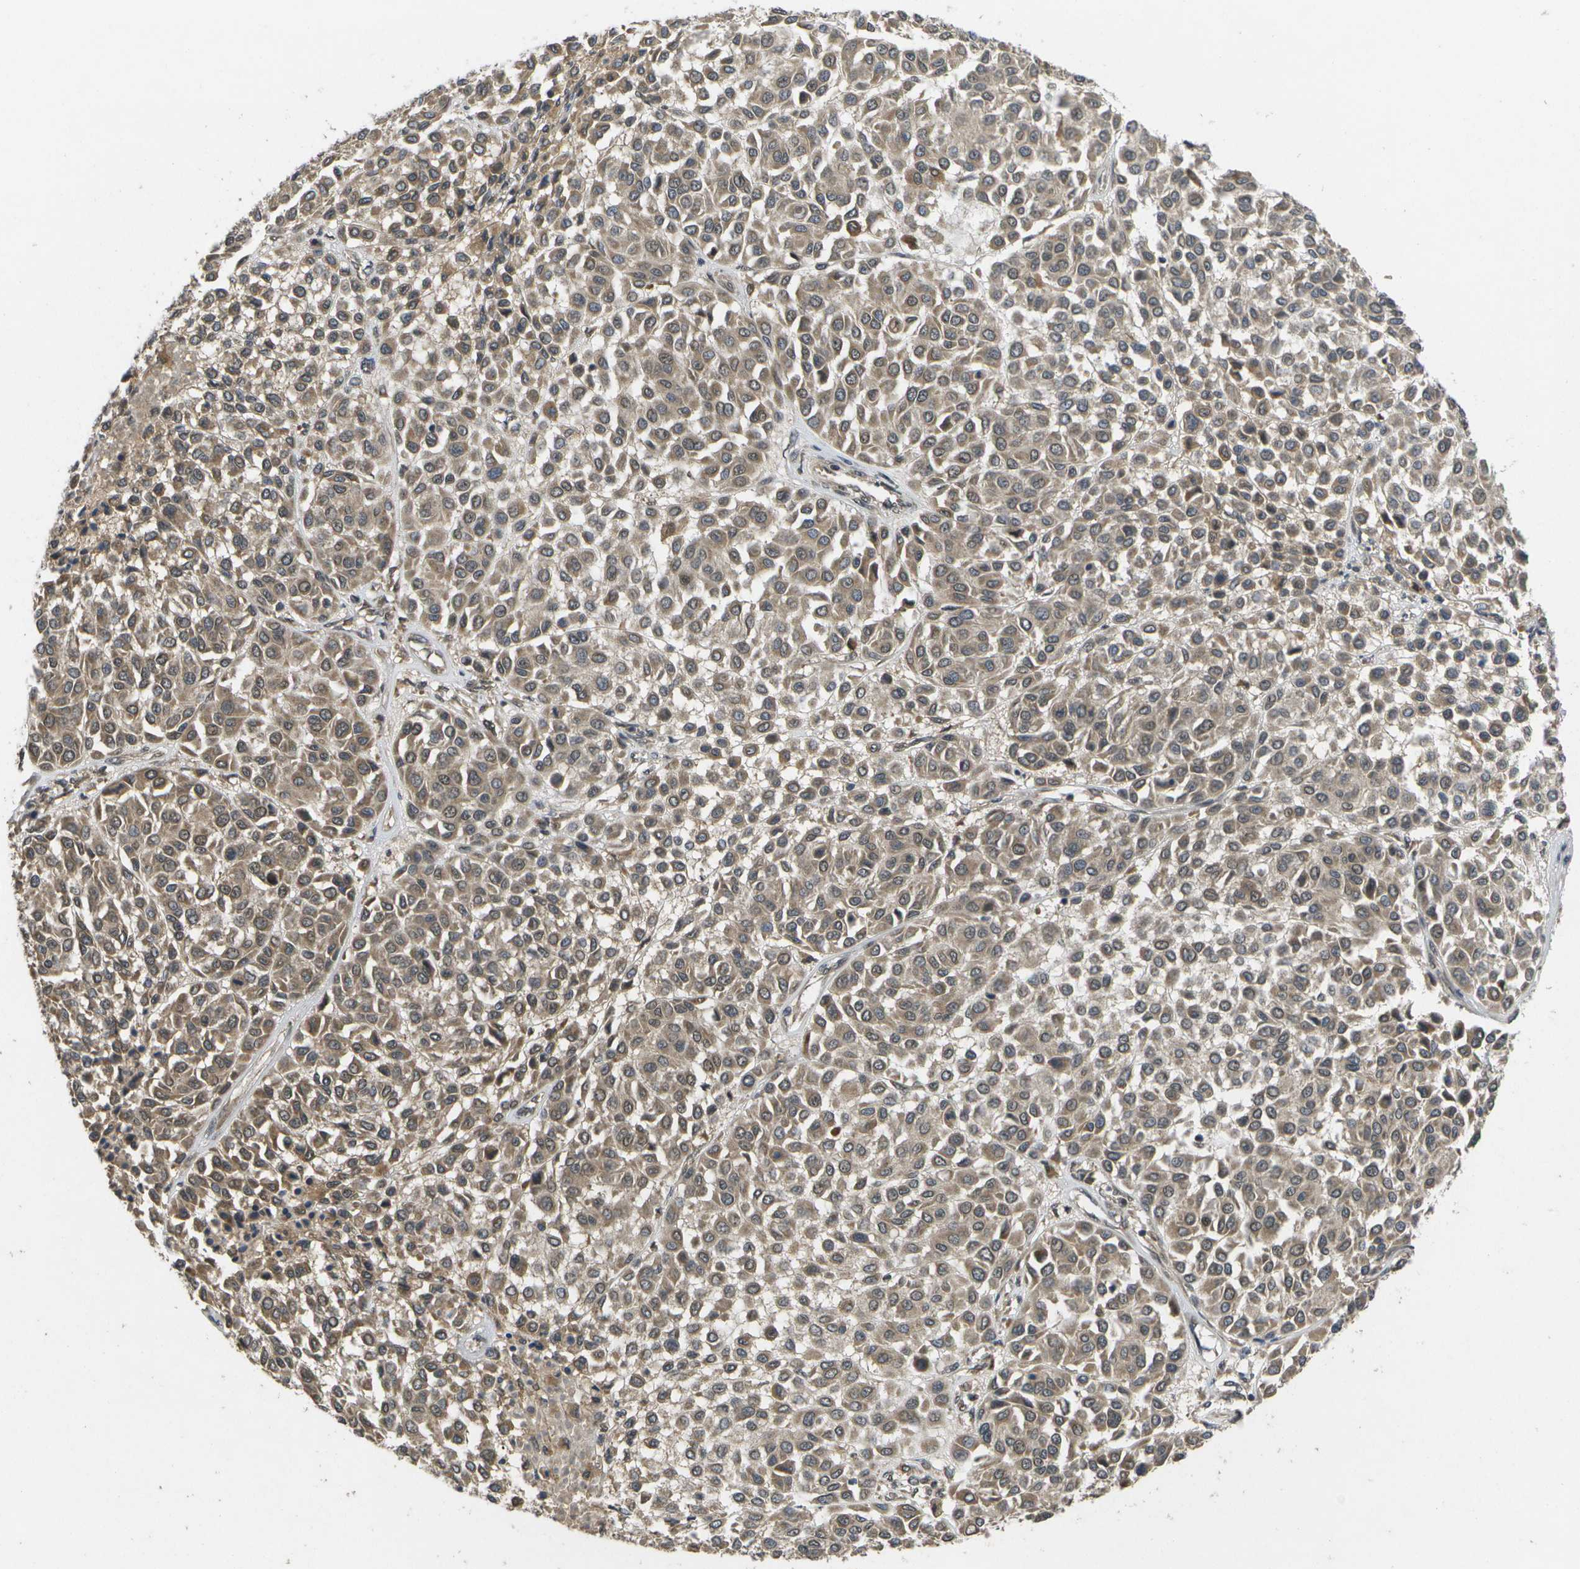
{"staining": {"intensity": "moderate", "quantity": ">75%", "location": "cytoplasmic/membranous"}, "tissue": "melanoma", "cell_type": "Tumor cells", "image_type": "cancer", "snomed": [{"axis": "morphology", "description": "Malignant melanoma, Metastatic site"}, {"axis": "topography", "description": "Soft tissue"}], "caption": "Brown immunohistochemical staining in human melanoma shows moderate cytoplasmic/membranous expression in about >75% of tumor cells. (brown staining indicates protein expression, while blue staining denotes nuclei).", "gene": "ALAS1", "patient": {"sex": "male", "age": 41}}